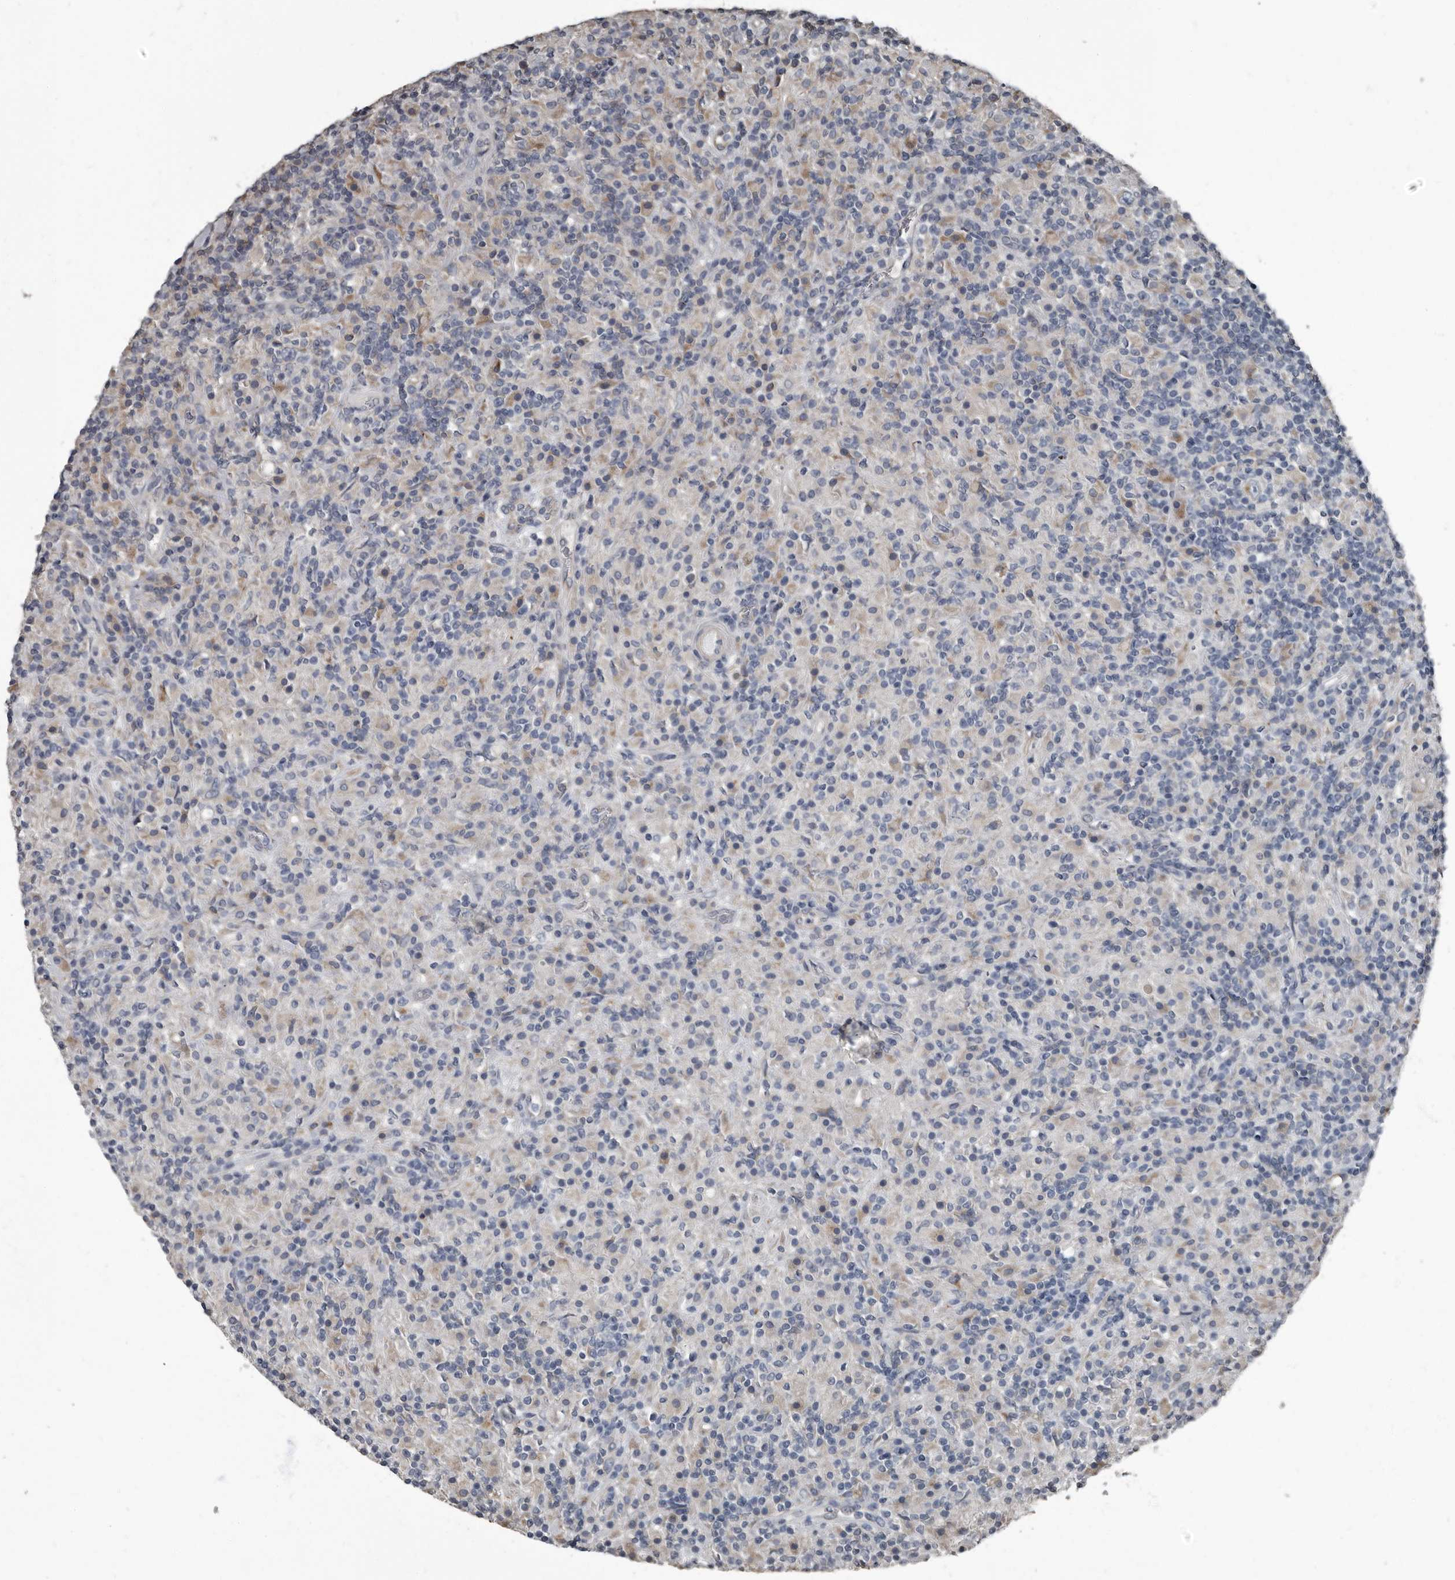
{"staining": {"intensity": "negative", "quantity": "none", "location": "none"}, "tissue": "lymphoma", "cell_type": "Tumor cells", "image_type": "cancer", "snomed": [{"axis": "morphology", "description": "Hodgkin's disease, NOS"}, {"axis": "topography", "description": "Lymph node"}], "caption": "Tumor cells are negative for brown protein staining in lymphoma.", "gene": "TPD52L1", "patient": {"sex": "male", "age": 70}}